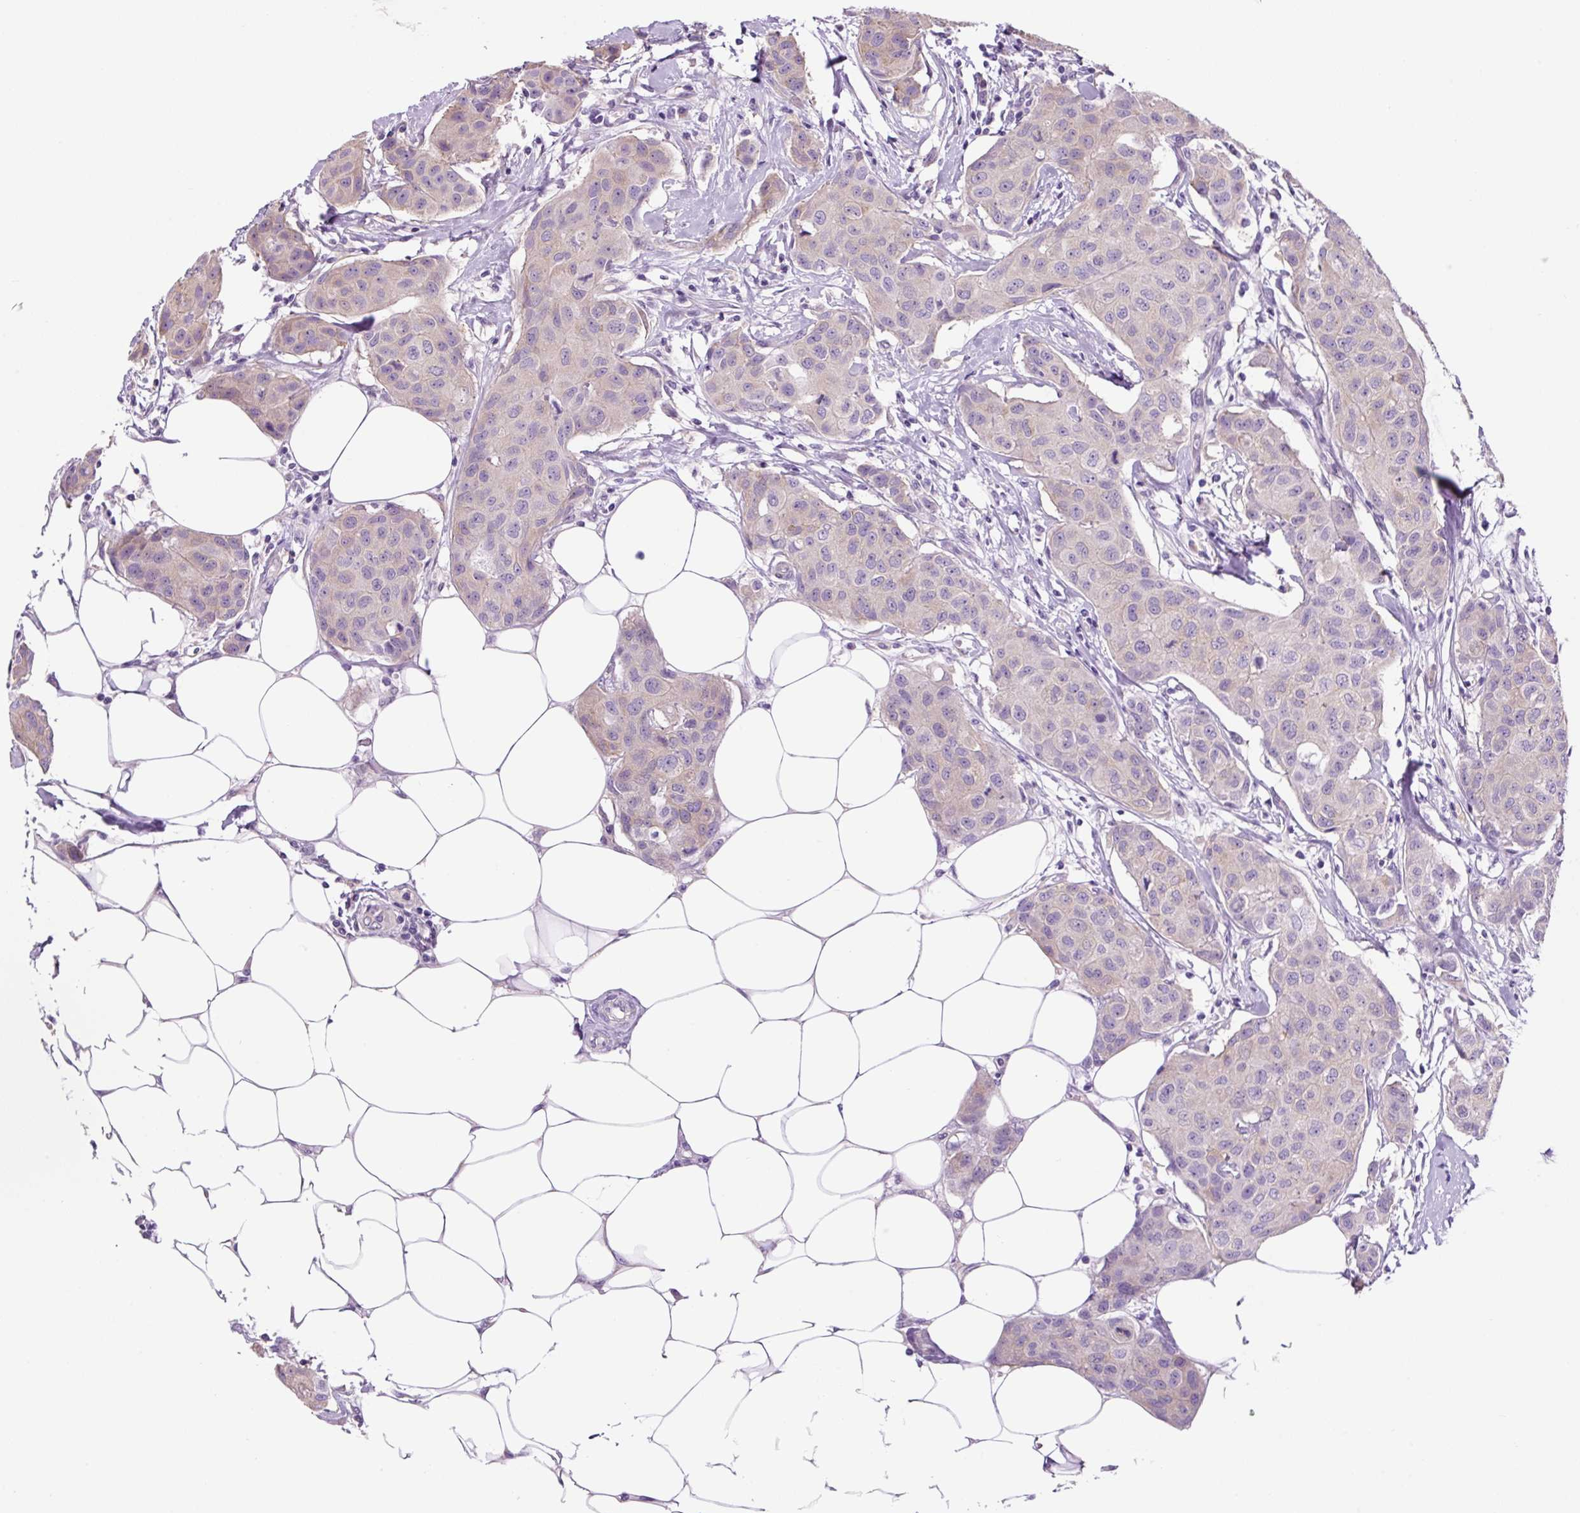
{"staining": {"intensity": "negative", "quantity": "none", "location": "none"}, "tissue": "breast cancer", "cell_type": "Tumor cells", "image_type": "cancer", "snomed": [{"axis": "morphology", "description": "Duct carcinoma"}, {"axis": "topography", "description": "Breast"}, {"axis": "topography", "description": "Lymph node"}], "caption": "Tumor cells show no significant staining in breast invasive ductal carcinoma.", "gene": "GORASP1", "patient": {"sex": "female", "age": 80}}